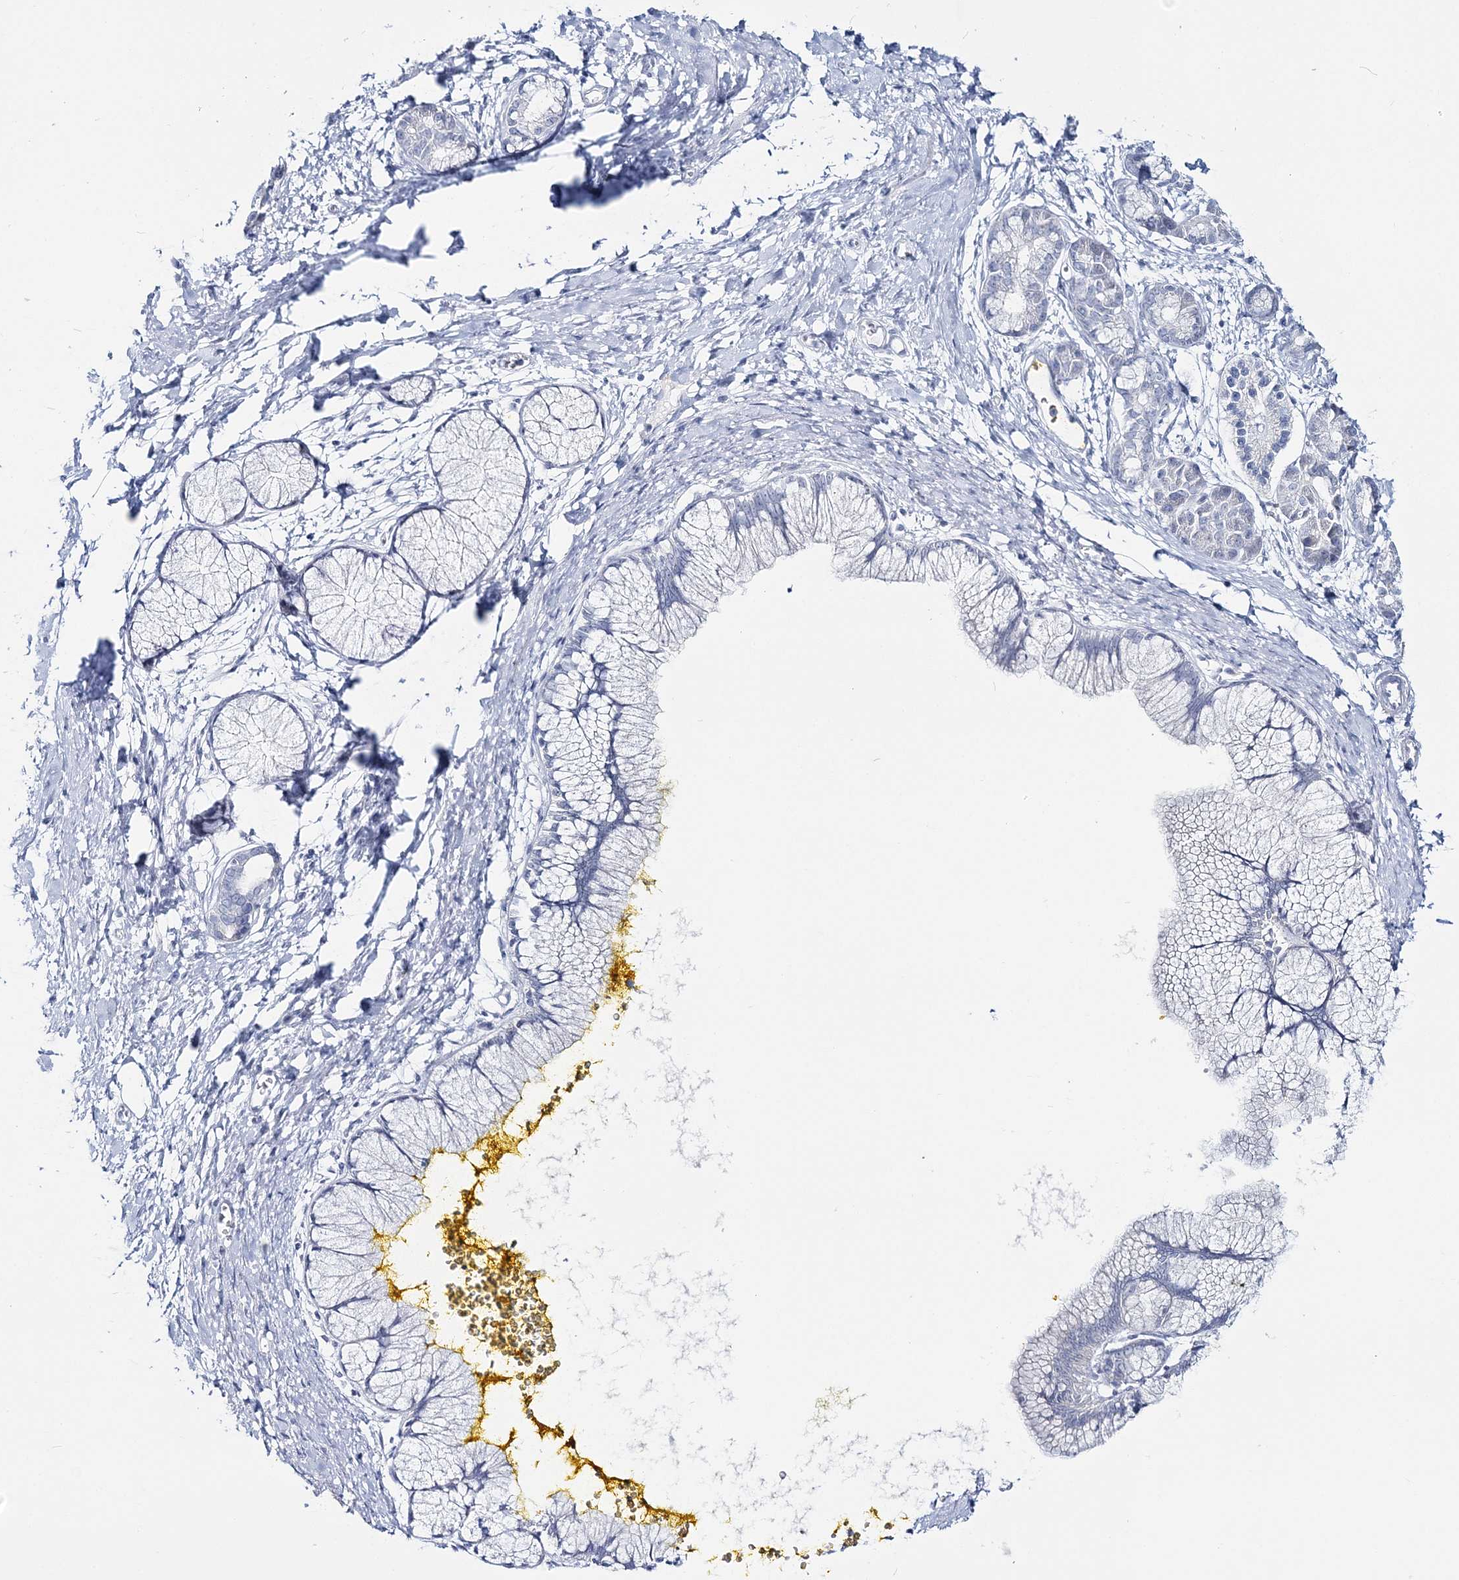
{"staining": {"intensity": "negative", "quantity": "none", "location": "none"}, "tissue": "pancreatic cancer", "cell_type": "Tumor cells", "image_type": "cancer", "snomed": [{"axis": "morphology", "description": "Adenocarcinoma, NOS"}, {"axis": "topography", "description": "Pancreas"}], "caption": "Protein analysis of adenocarcinoma (pancreatic) displays no significant positivity in tumor cells.", "gene": "CYP3A4", "patient": {"sex": "male", "age": 58}}